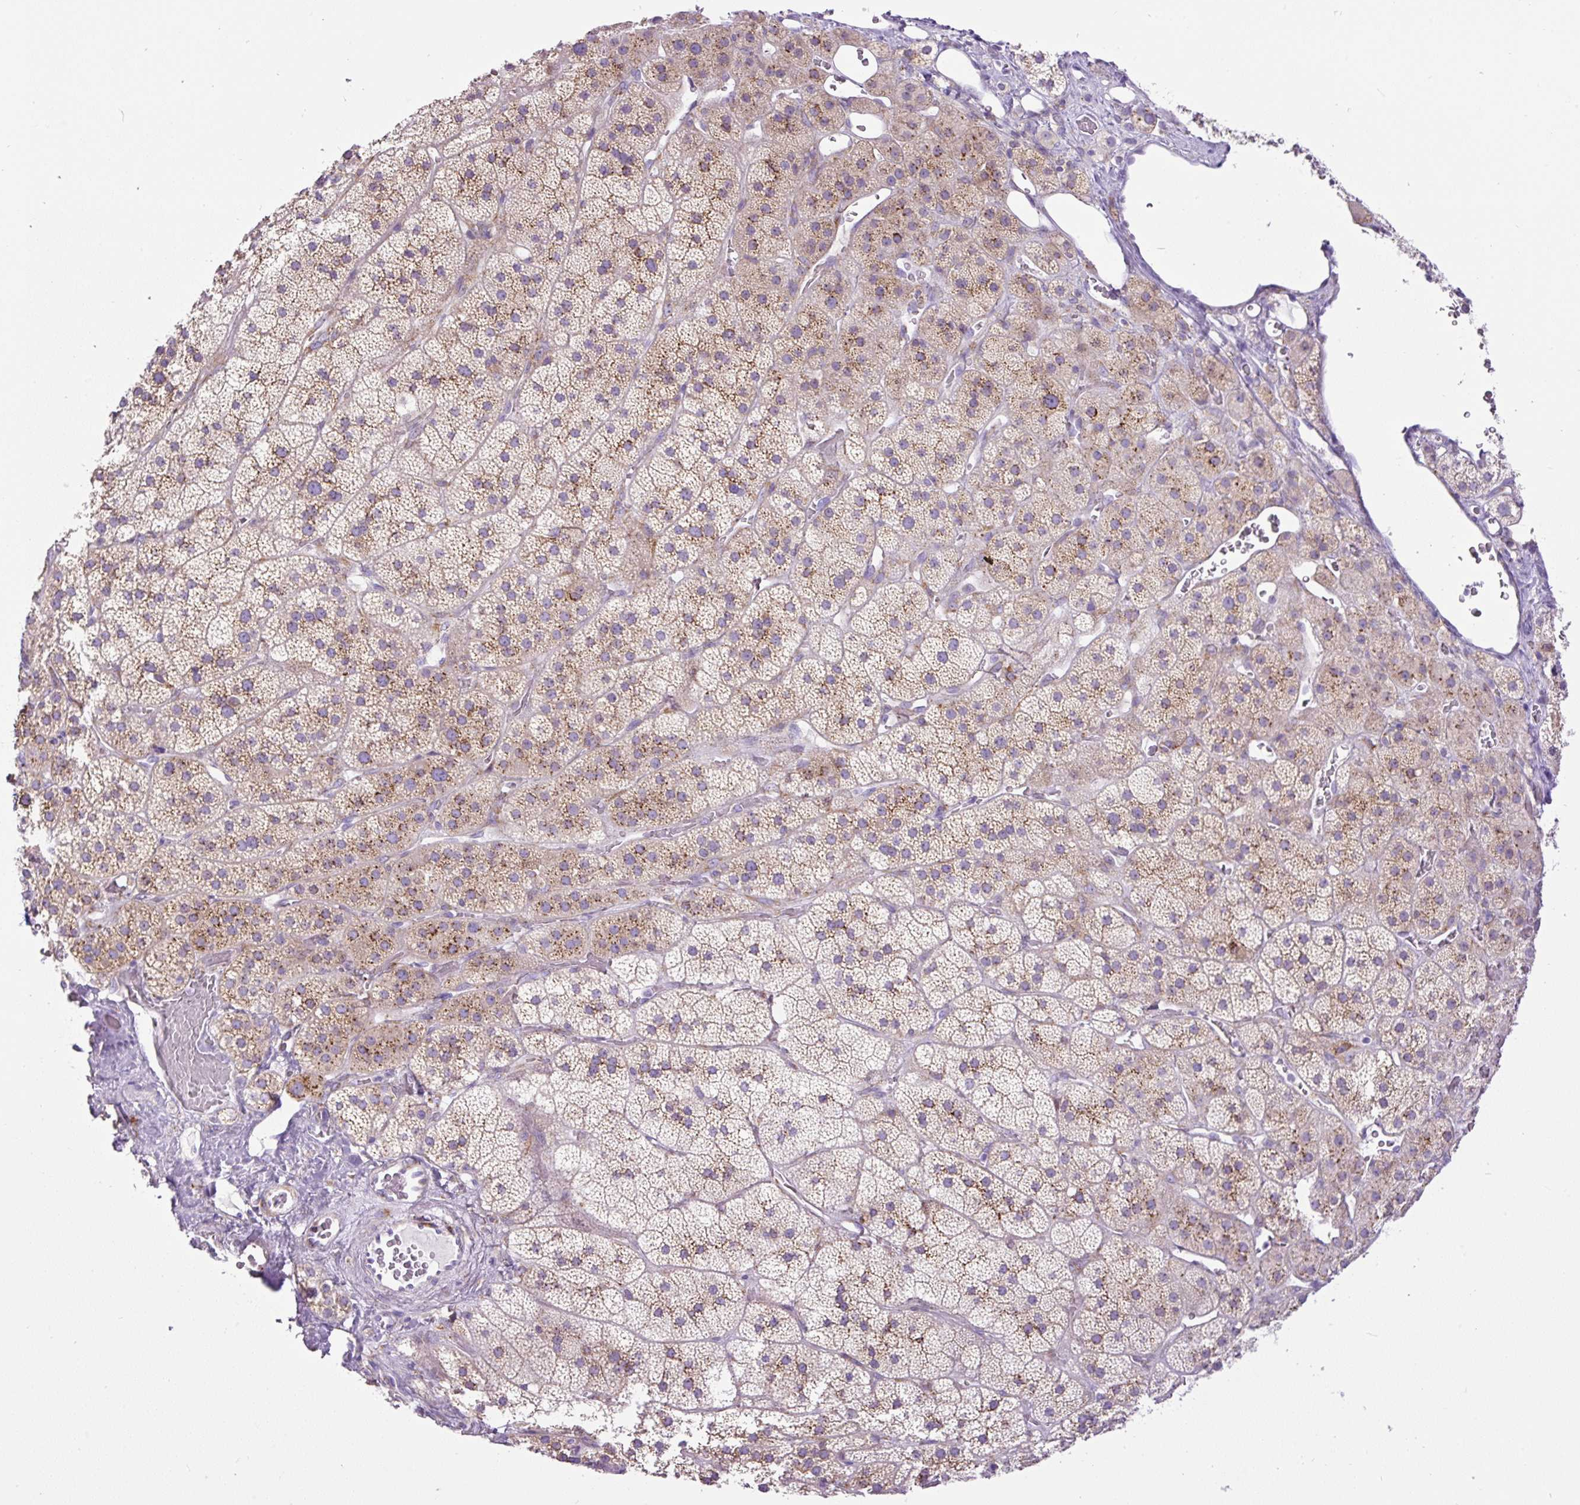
{"staining": {"intensity": "moderate", "quantity": ">75%", "location": "cytoplasmic/membranous"}, "tissue": "adrenal gland", "cell_type": "Glandular cells", "image_type": "normal", "snomed": [{"axis": "morphology", "description": "Normal tissue, NOS"}, {"axis": "topography", "description": "Adrenal gland"}], "caption": "A micrograph of adrenal gland stained for a protein exhibits moderate cytoplasmic/membranous brown staining in glandular cells. (IHC, brightfield microscopy, high magnification).", "gene": "DDOST", "patient": {"sex": "male", "age": 57}}